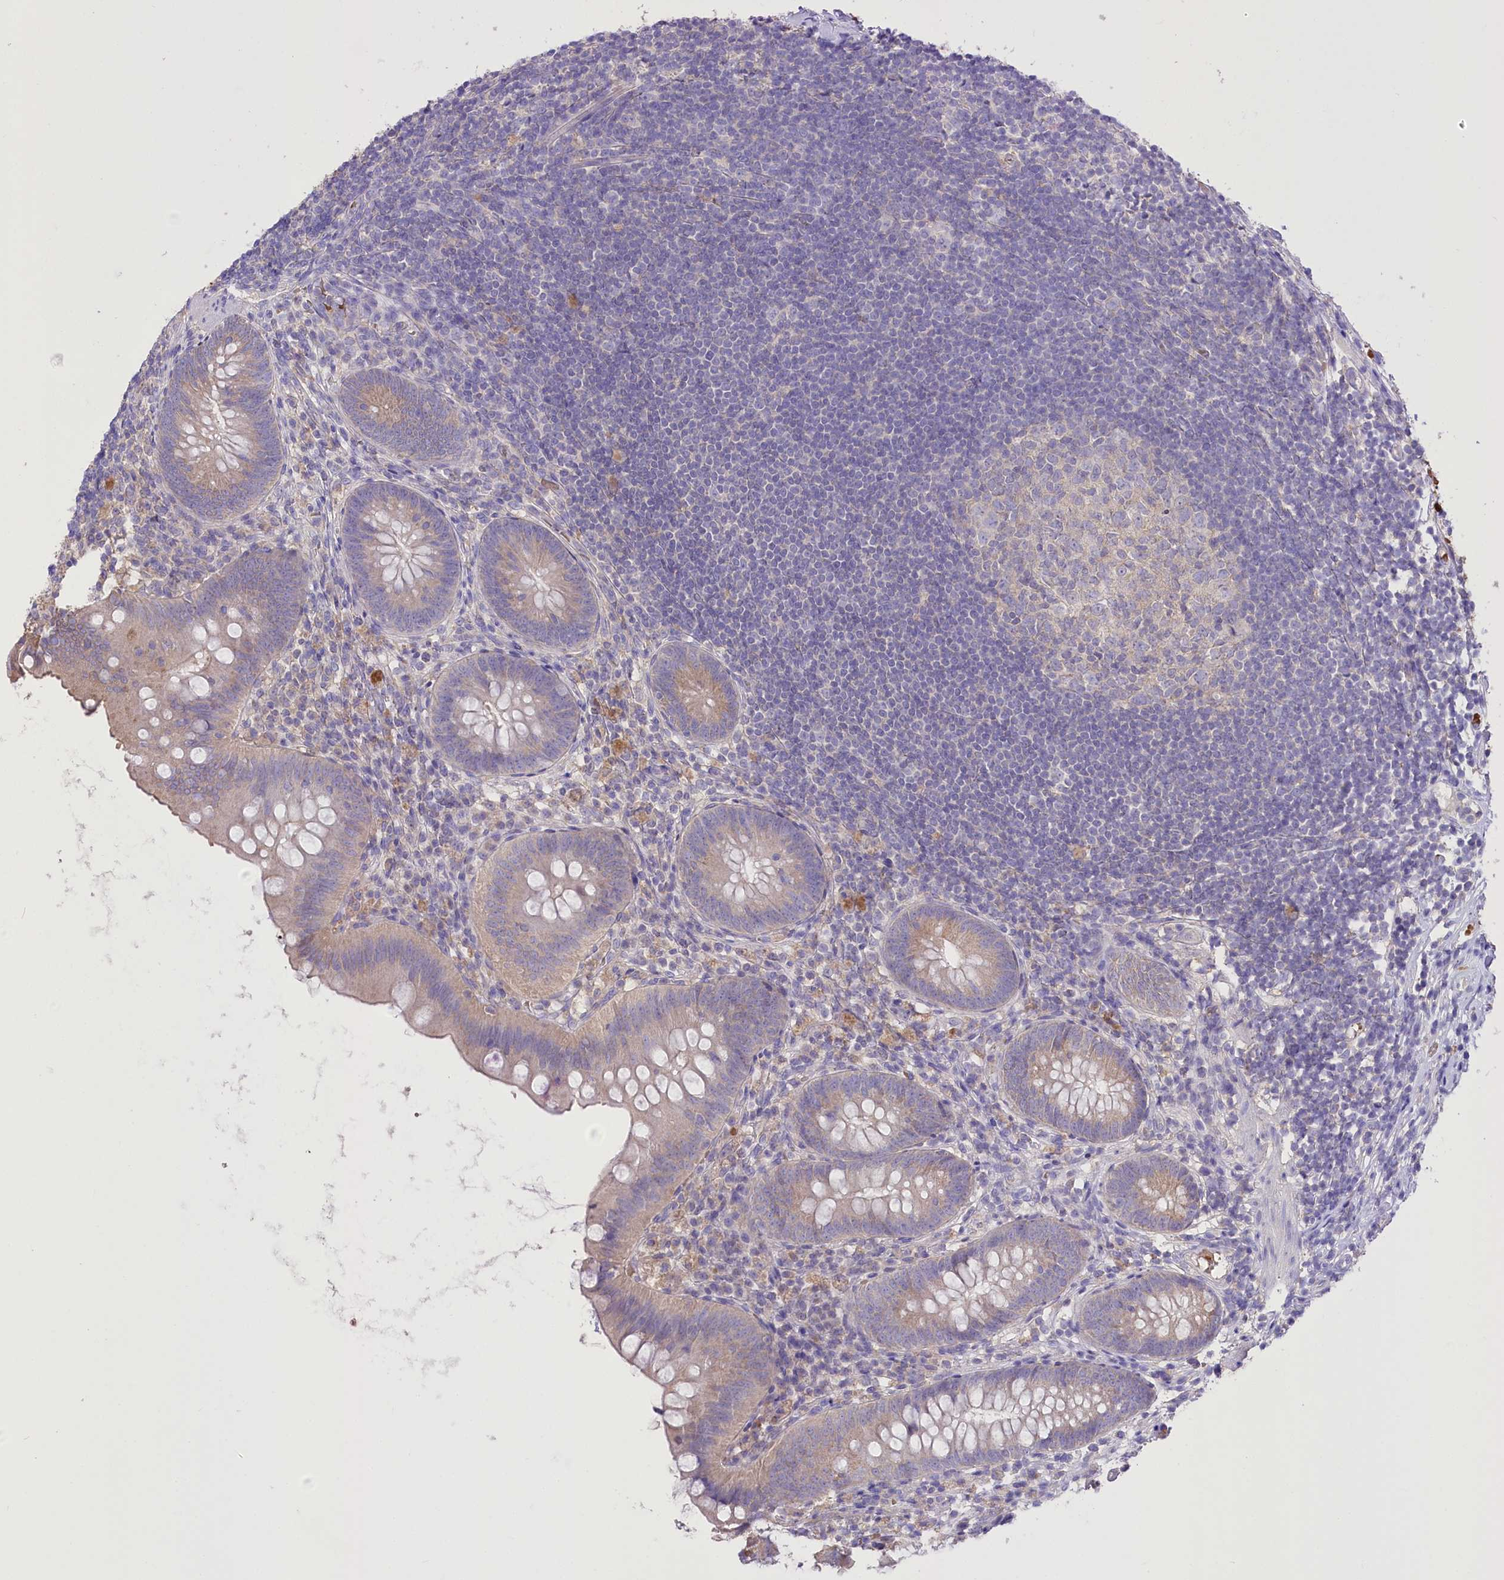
{"staining": {"intensity": "moderate", "quantity": "25%-75%", "location": "cytoplasmic/membranous"}, "tissue": "appendix", "cell_type": "Glandular cells", "image_type": "normal", "snomed": [{"axis": "morphology", "description": "Normal tissue, NOS"}, {"axis": "topography", "description": "Appendix"}], "caption": "Glandular cells display medium levels of moderate cytoplasmic/membranous expression in about 25%-75% of cells in unremarkable appendix.", "gene": "PRSS53", "patient": {"sex": "female", "age": 62}}